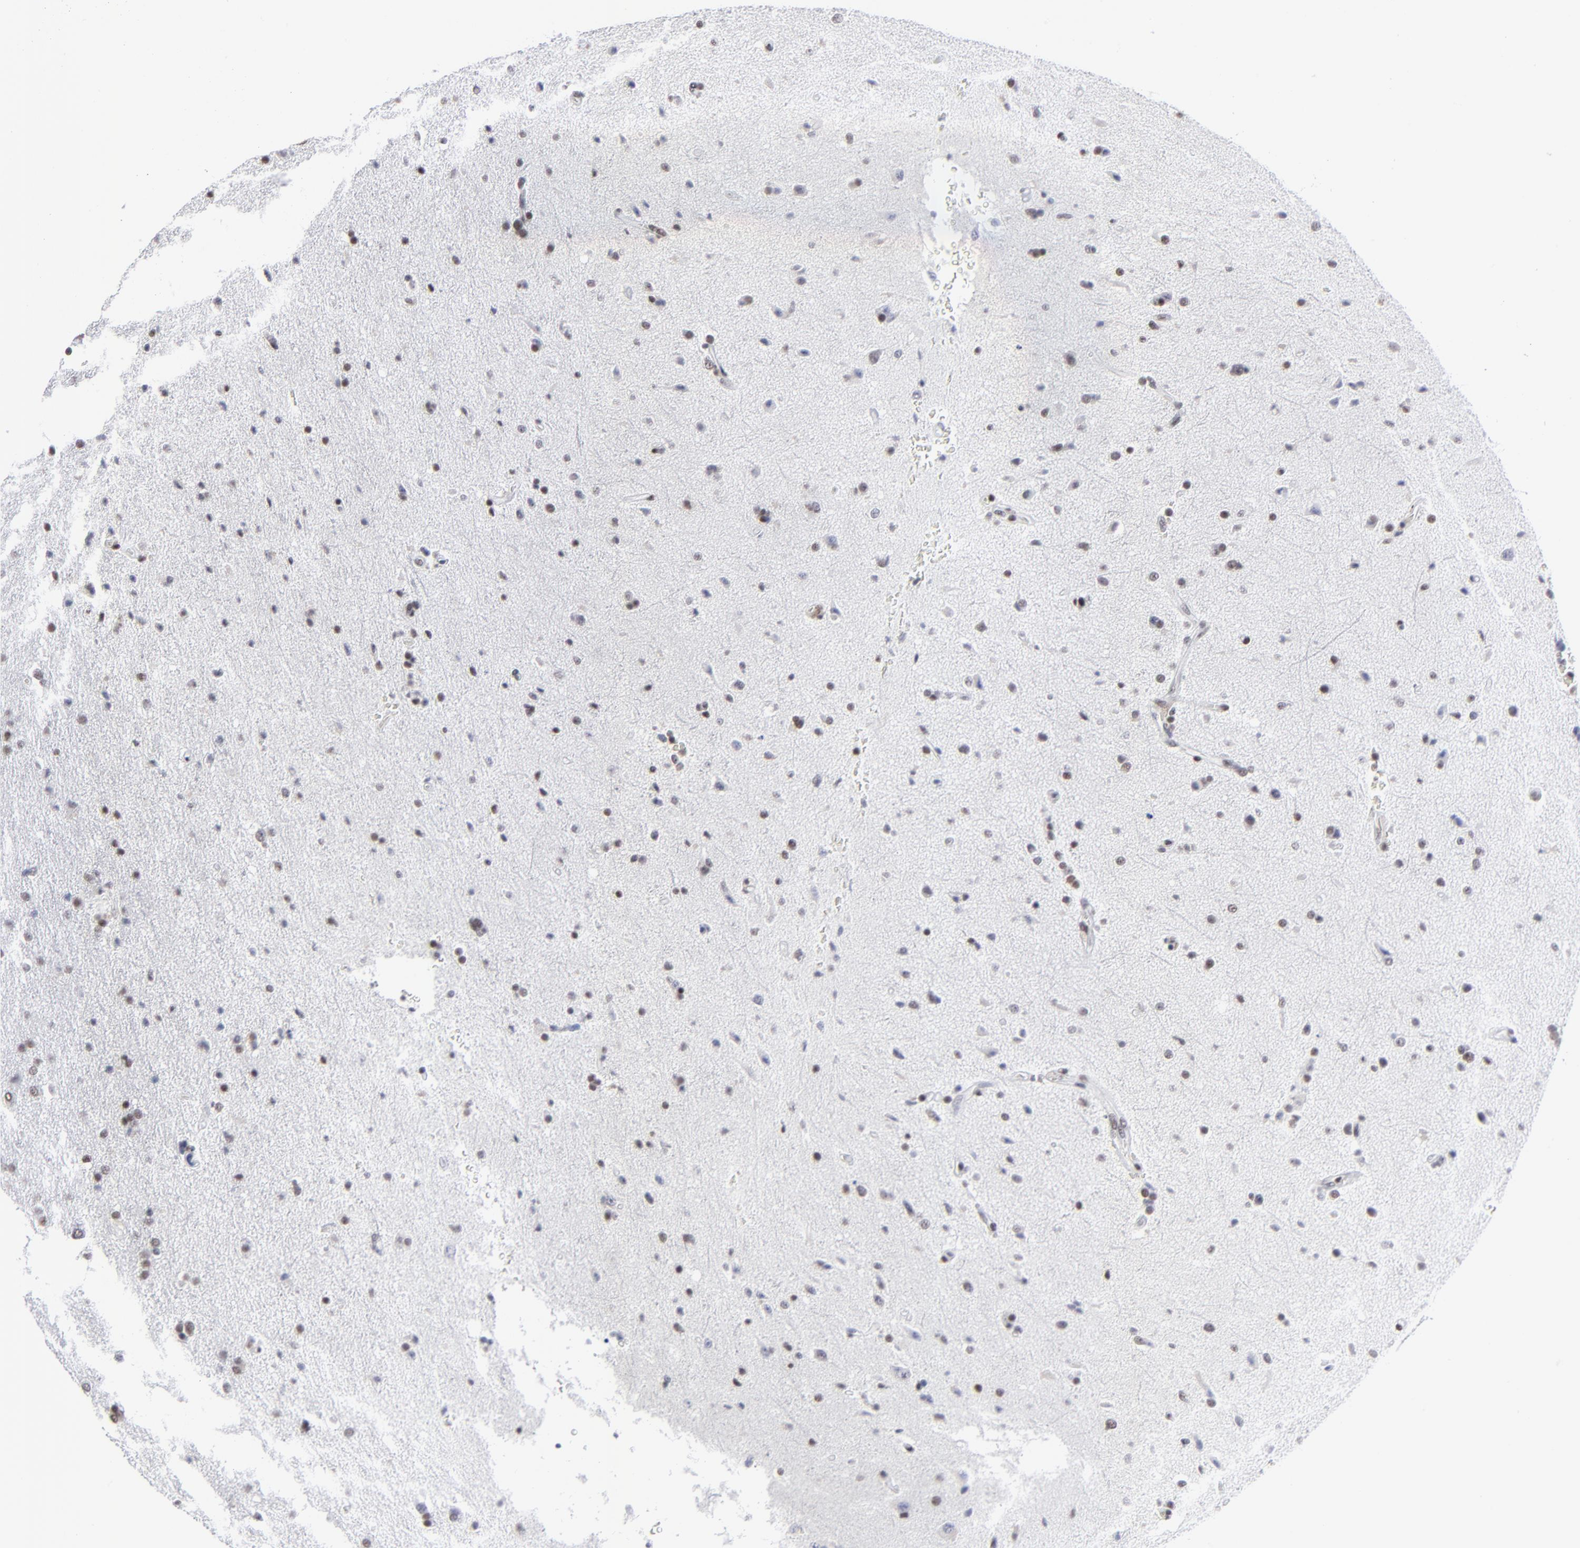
{"staining": {"intensity": "weak", "quantity": "25%-75%", "location": "nuclear"}, "tissue": "glioma", "cell_type": "Tumor cells", "image_type": "cancer", "snomed": [{"axis": "morphology", "description": "Glioma, malignant, High grade"}, {"axis": "topography", "description": "Brain"}], "caption": "IHC (DAB (3,3'-diaminobenzidine)) staining of human malignant glioma (high-grade) demonstrates weak nuclear protein expression in about 25%-75% of tumor cells.", "gene": "SP2", "patient": {"sex": "male", "age": 33}}